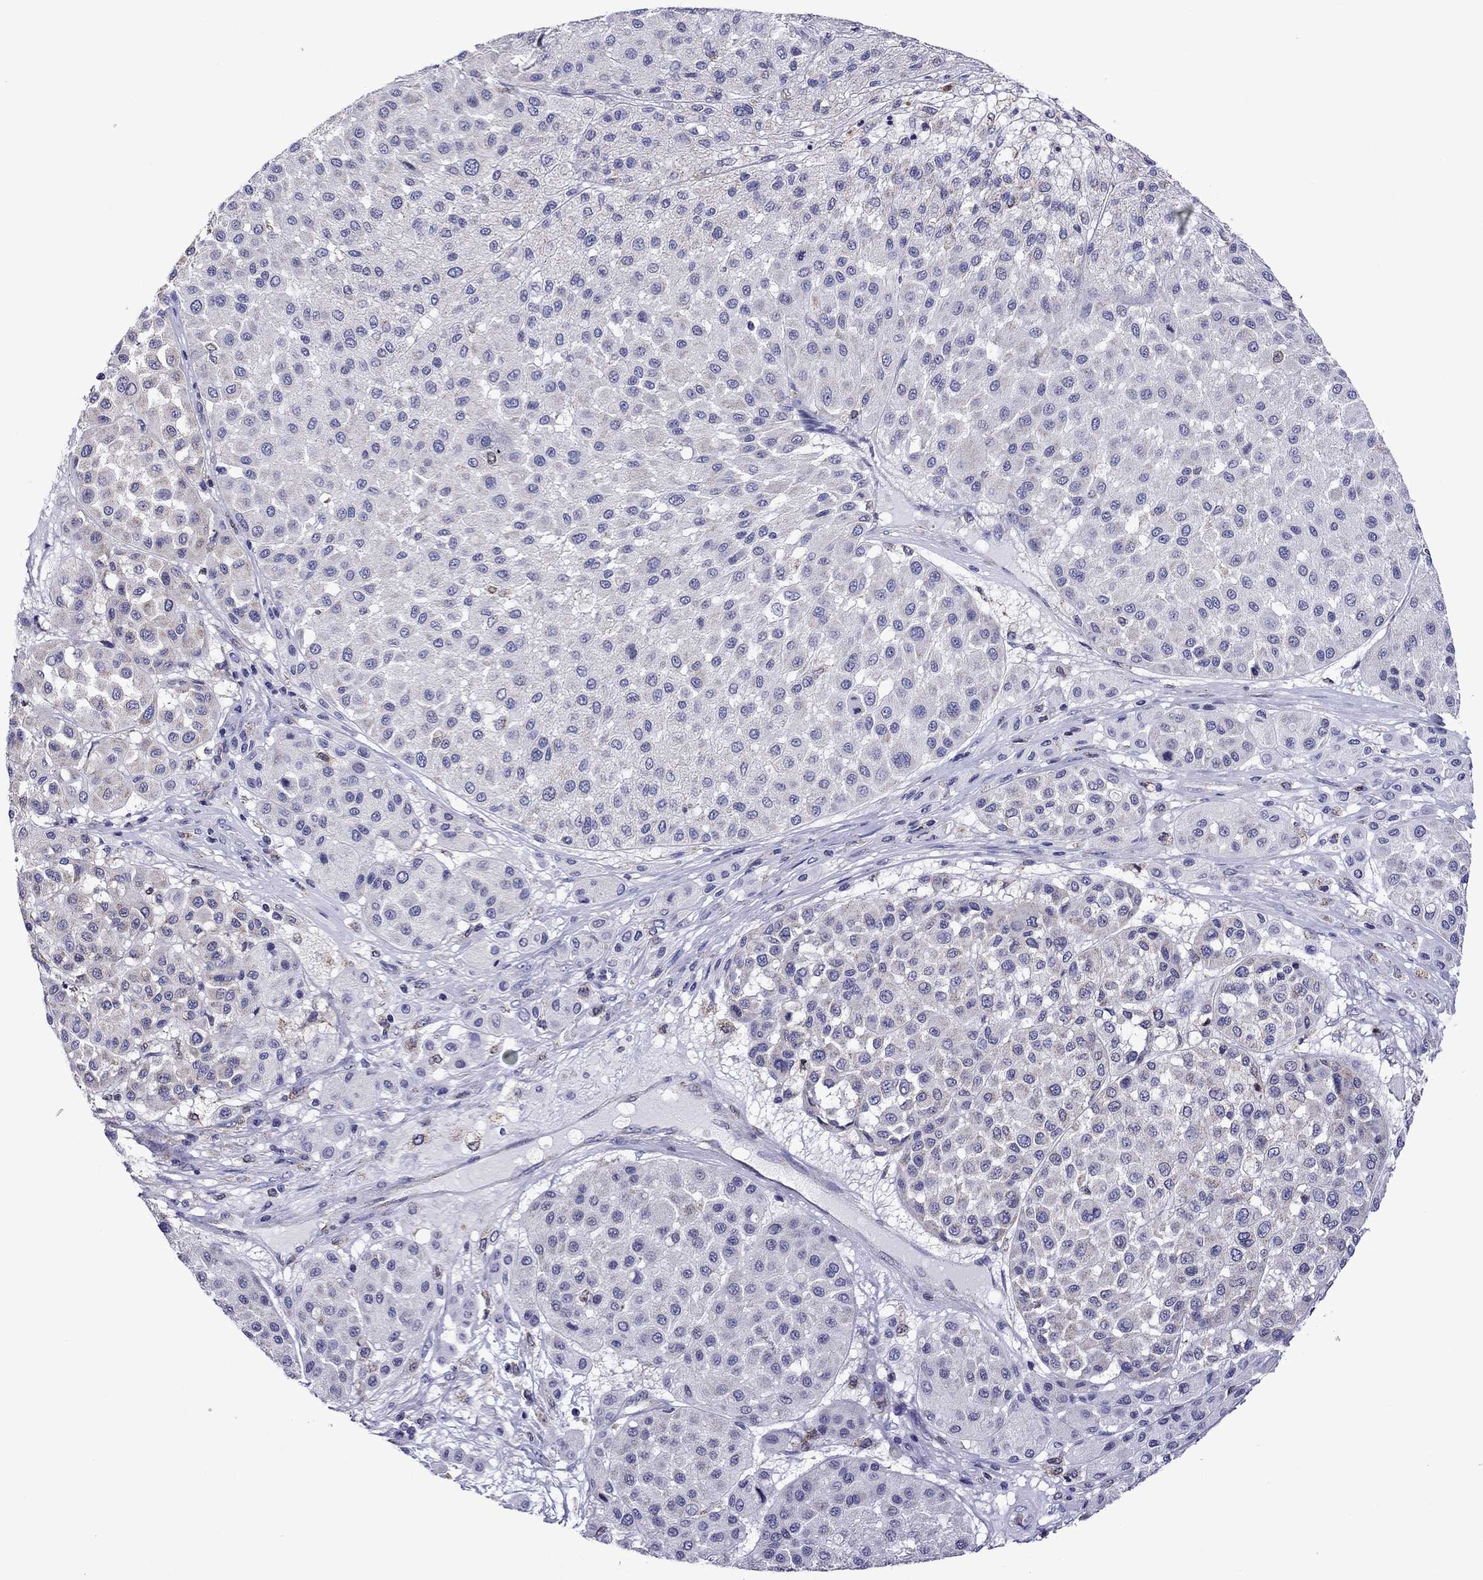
{"staining": {"intensity": "negative", "quantity": "none", "location": "none"}, "tissue": "melanoma", "cell_type": "Tumor cells", "image_type": "cancer", "snomed": [{"axis": "morphology", "description": "Malignant melanoma, Metastatic site"}, {"axis": "topography", "description": "Smooth muscle"}], "caption": "A micrograph of melanoma stained for a protein displays no brown staining in tumor cells. (Stains: DAB (3,3'-diaminobenzidine) immunohistochemistry with hematoxylin counter stain, Microscopy: brightfield microscopy at high magnification).", "gene": "SCG2", "patient": {"sex": "male", "age": 41}}